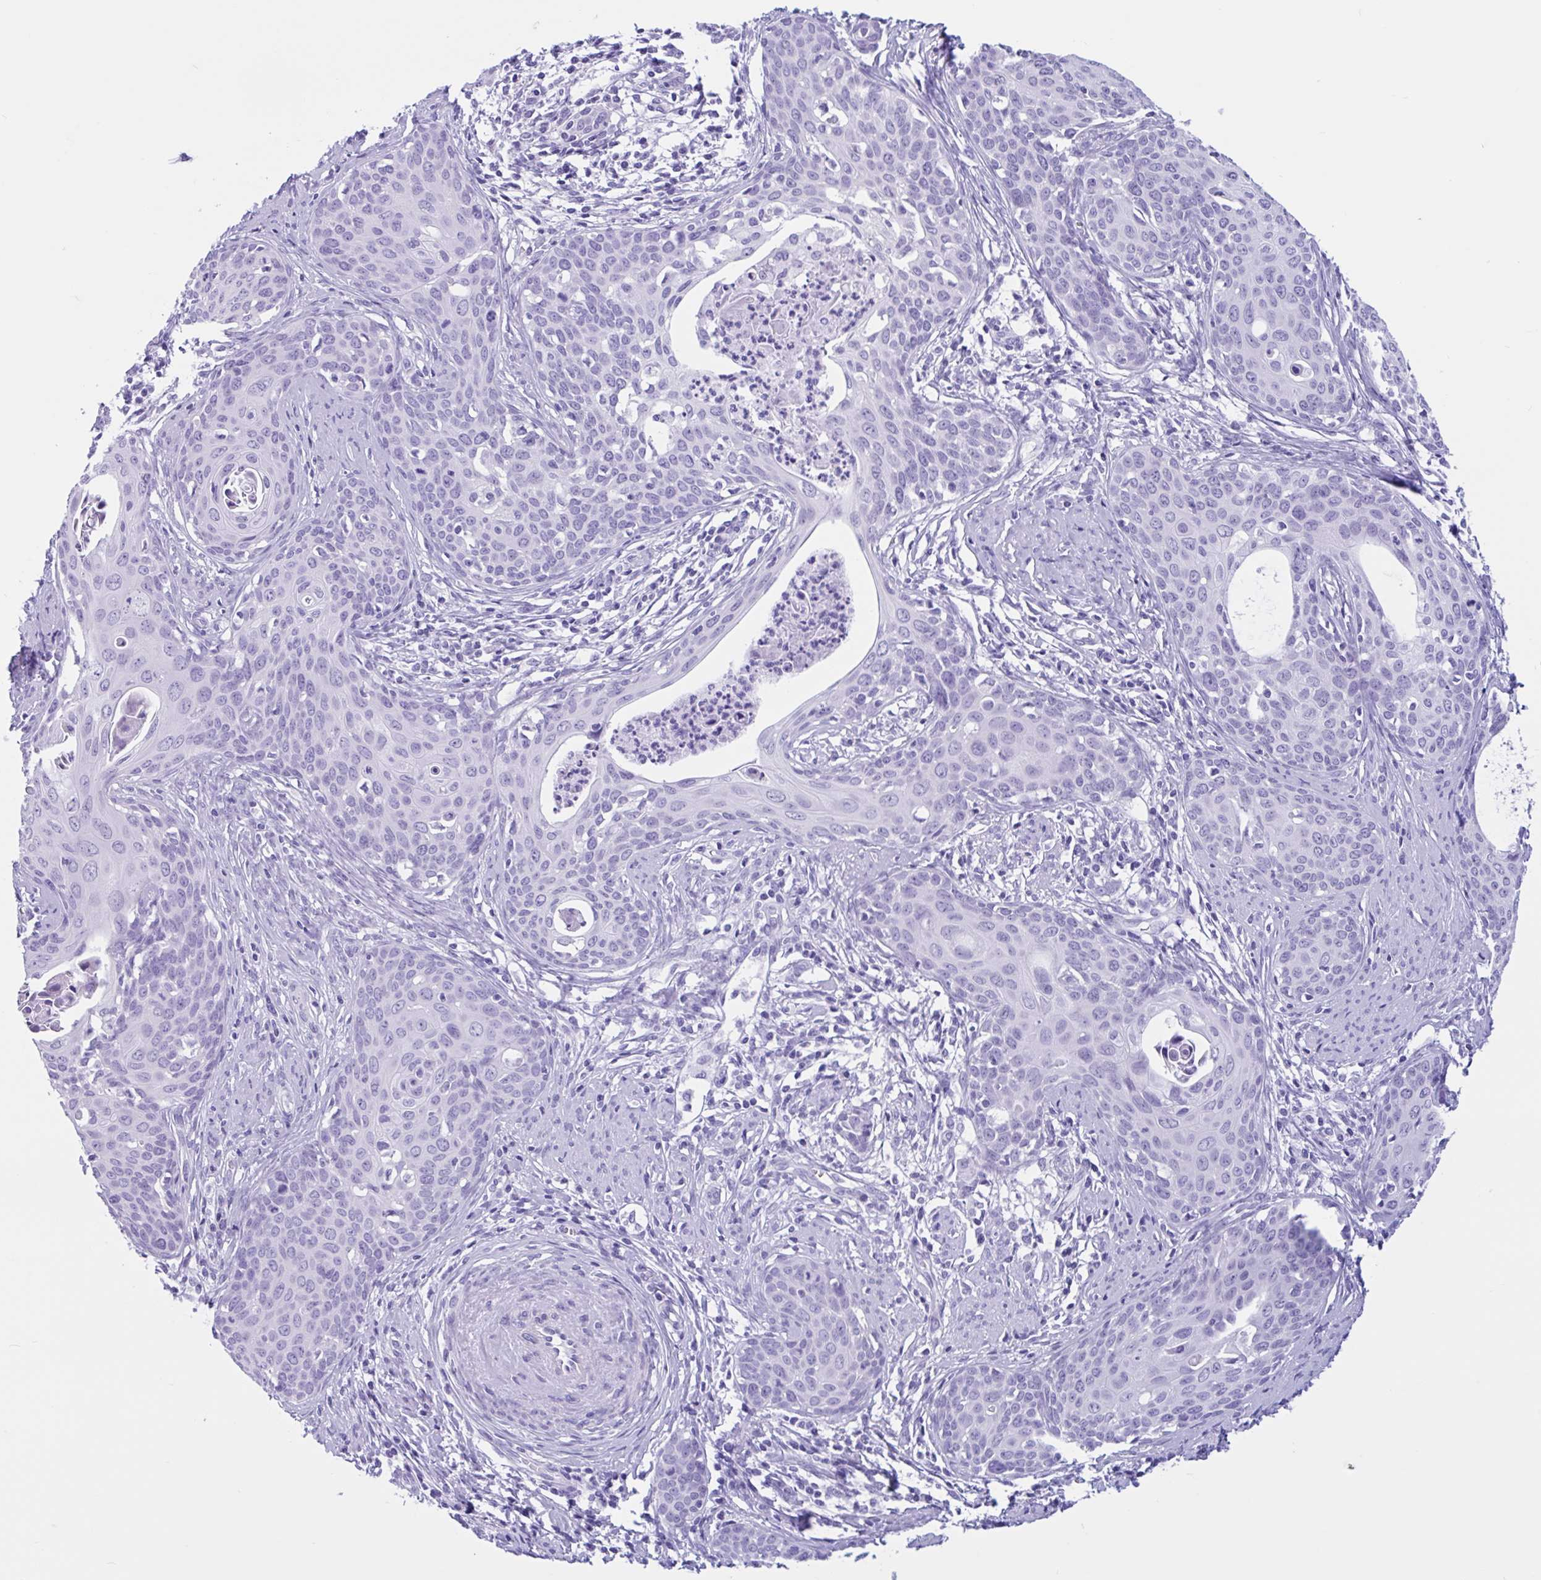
{"staining": {"intensity": "negative", "quantity": "none", "location": "none"}, "tissue": "cervical cancer", "cell_type": "Tumor cells", "image_type": "cancer", "snomed": [{"axis": "morphology", "description": "Squamous cell carcinoma, NOS"}, {"axis": "topography", "description": "Cervix"}], "caption": "Immunohistochemistry of human cervical squamous cell carcinoma displays no positivity in tumor cells. (DAB IHC with hematoxylin counter stain).", "gene": "IAPP", "patient": {"sex": "female", "age": 46}}